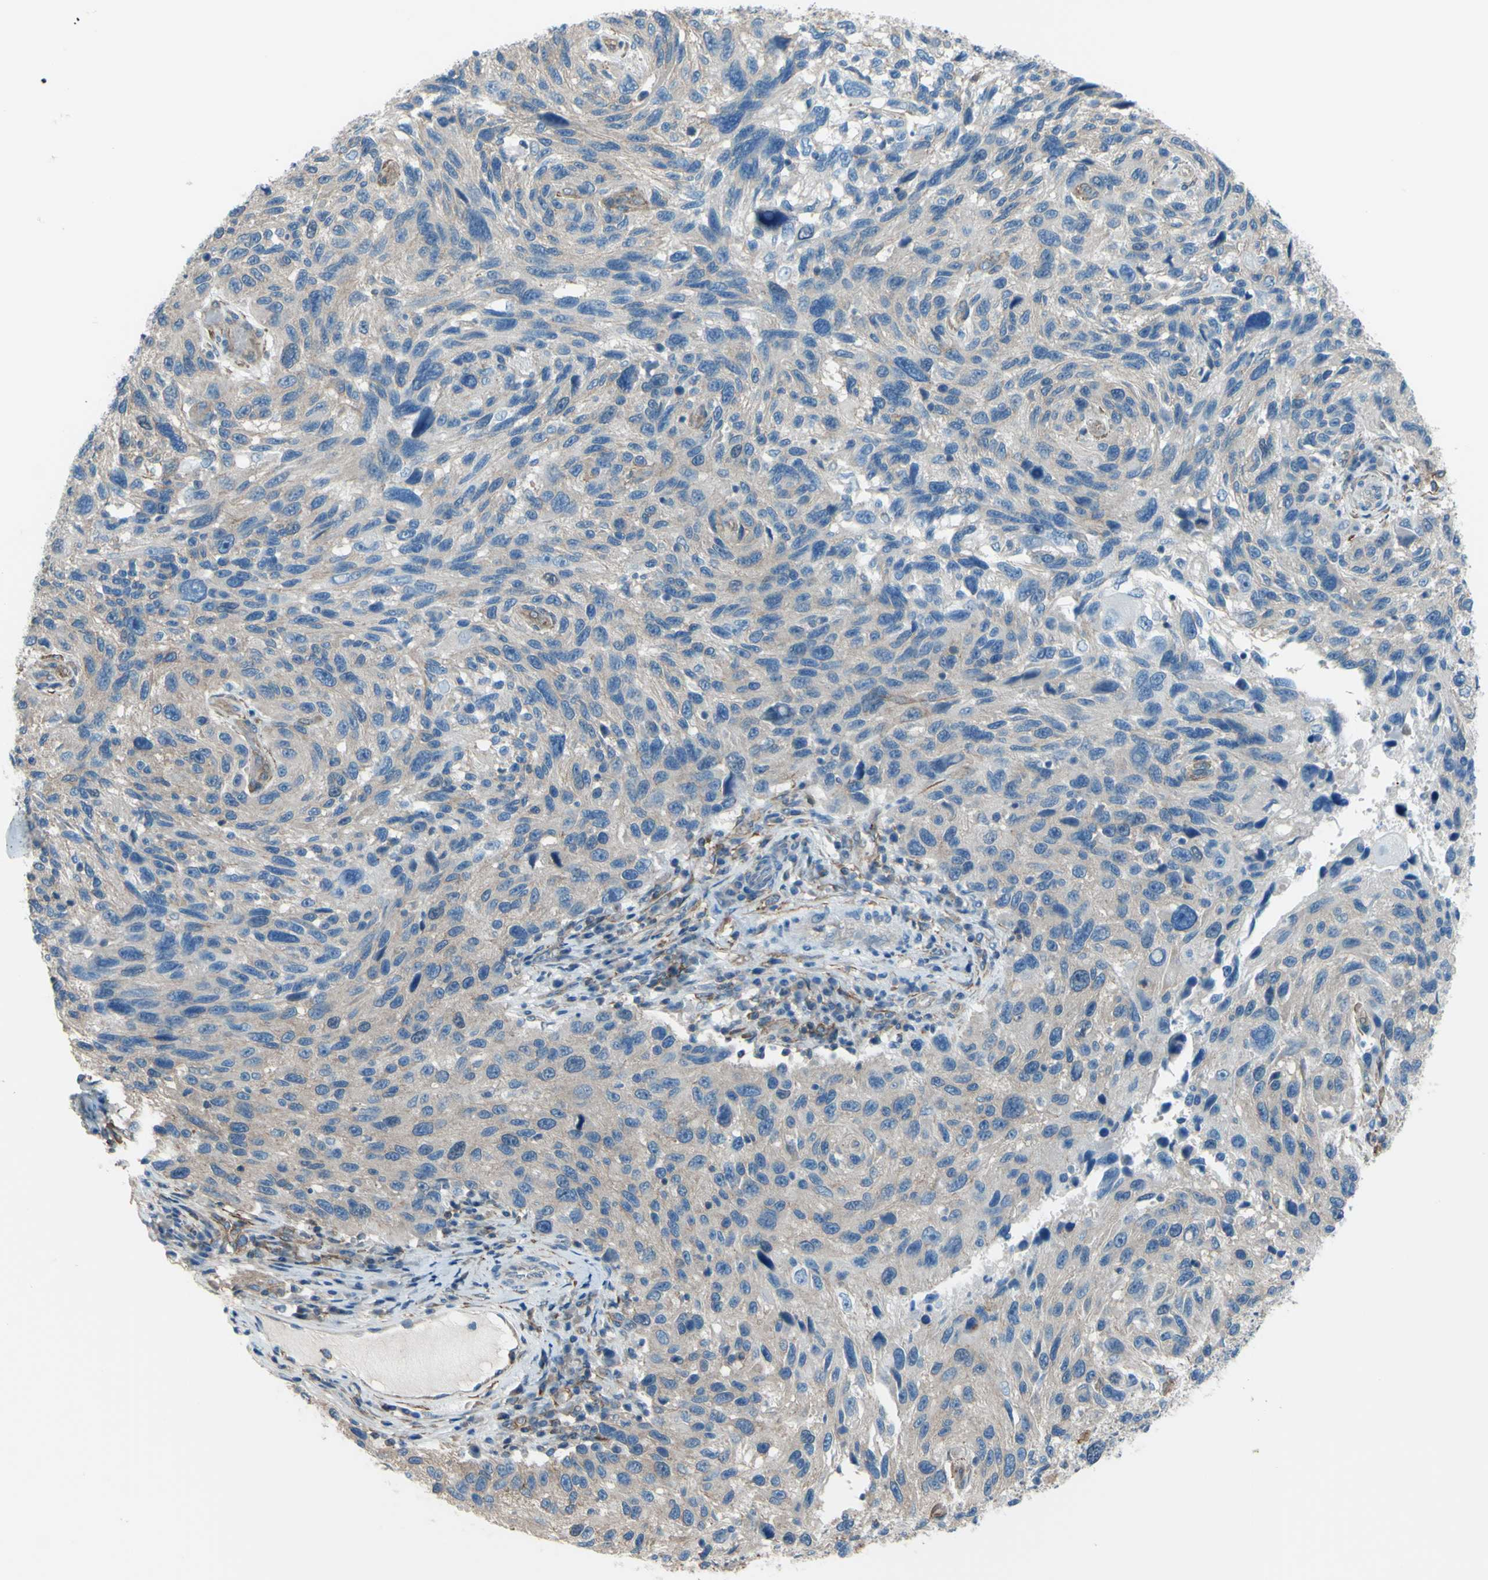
{"staining": {"intensity": "weak", "quantity": ">75%", "location": "cytoplasmic/membranous"}, "tissue": "melanoma", "cell_type": "Tumor cells", "image_type": "cancer", "snomed": [{"axis": "morphology", "description": "Malignant melanoma, NOS"}, {"axis": "topography", "description": "Skin"}], "caption": "Weak cytoplasmic/membranous staining is appreciated in approximately >75% of tumor cells in malignant melanoma. (DAB (3,3'-diaminobenzidine) IHC with brightfield microscopy, high magnification).", "gene": "ADD1", "patient": {"sex": "male", "age": 53}}